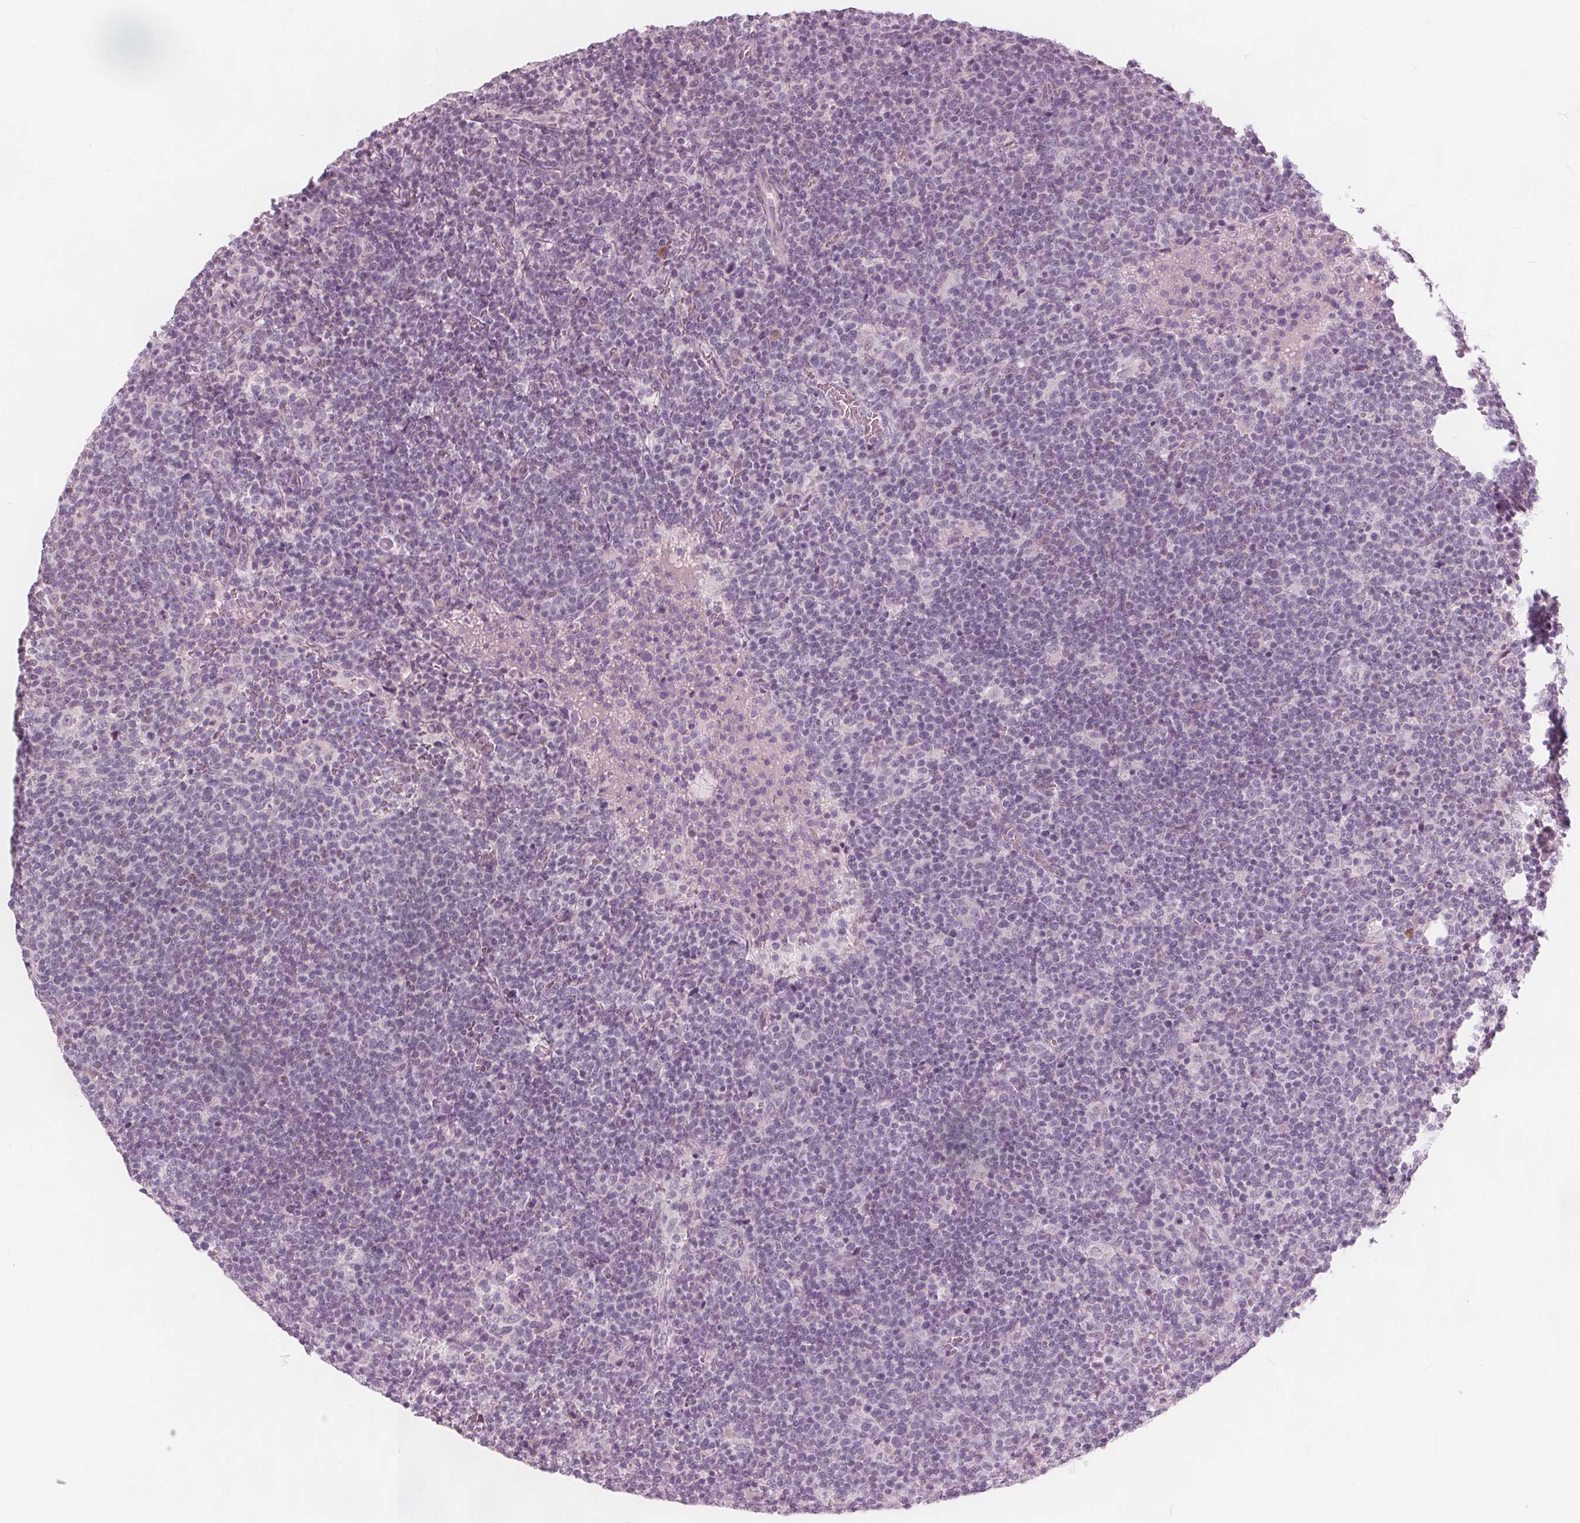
{"staining": {"intensity": "negative", "quantity": "none", "location": "none"}, "tissue": "lymphoma", "cell_type": "Tumor cells", "image_type": "cancer", "snomed": [{"axis": "morphology", "description": "Malignant lymphoma, non-Hodgkin's type, High grade"}, {"axis": "topography", "description": "Lymph node"}], "caption": "IHC histopathology image of lymphoma stained for a protein (brown), which shows no expression in tumor cells.", "gene": "BRSK1", "patient": {"sex": "male", "age": 61}}